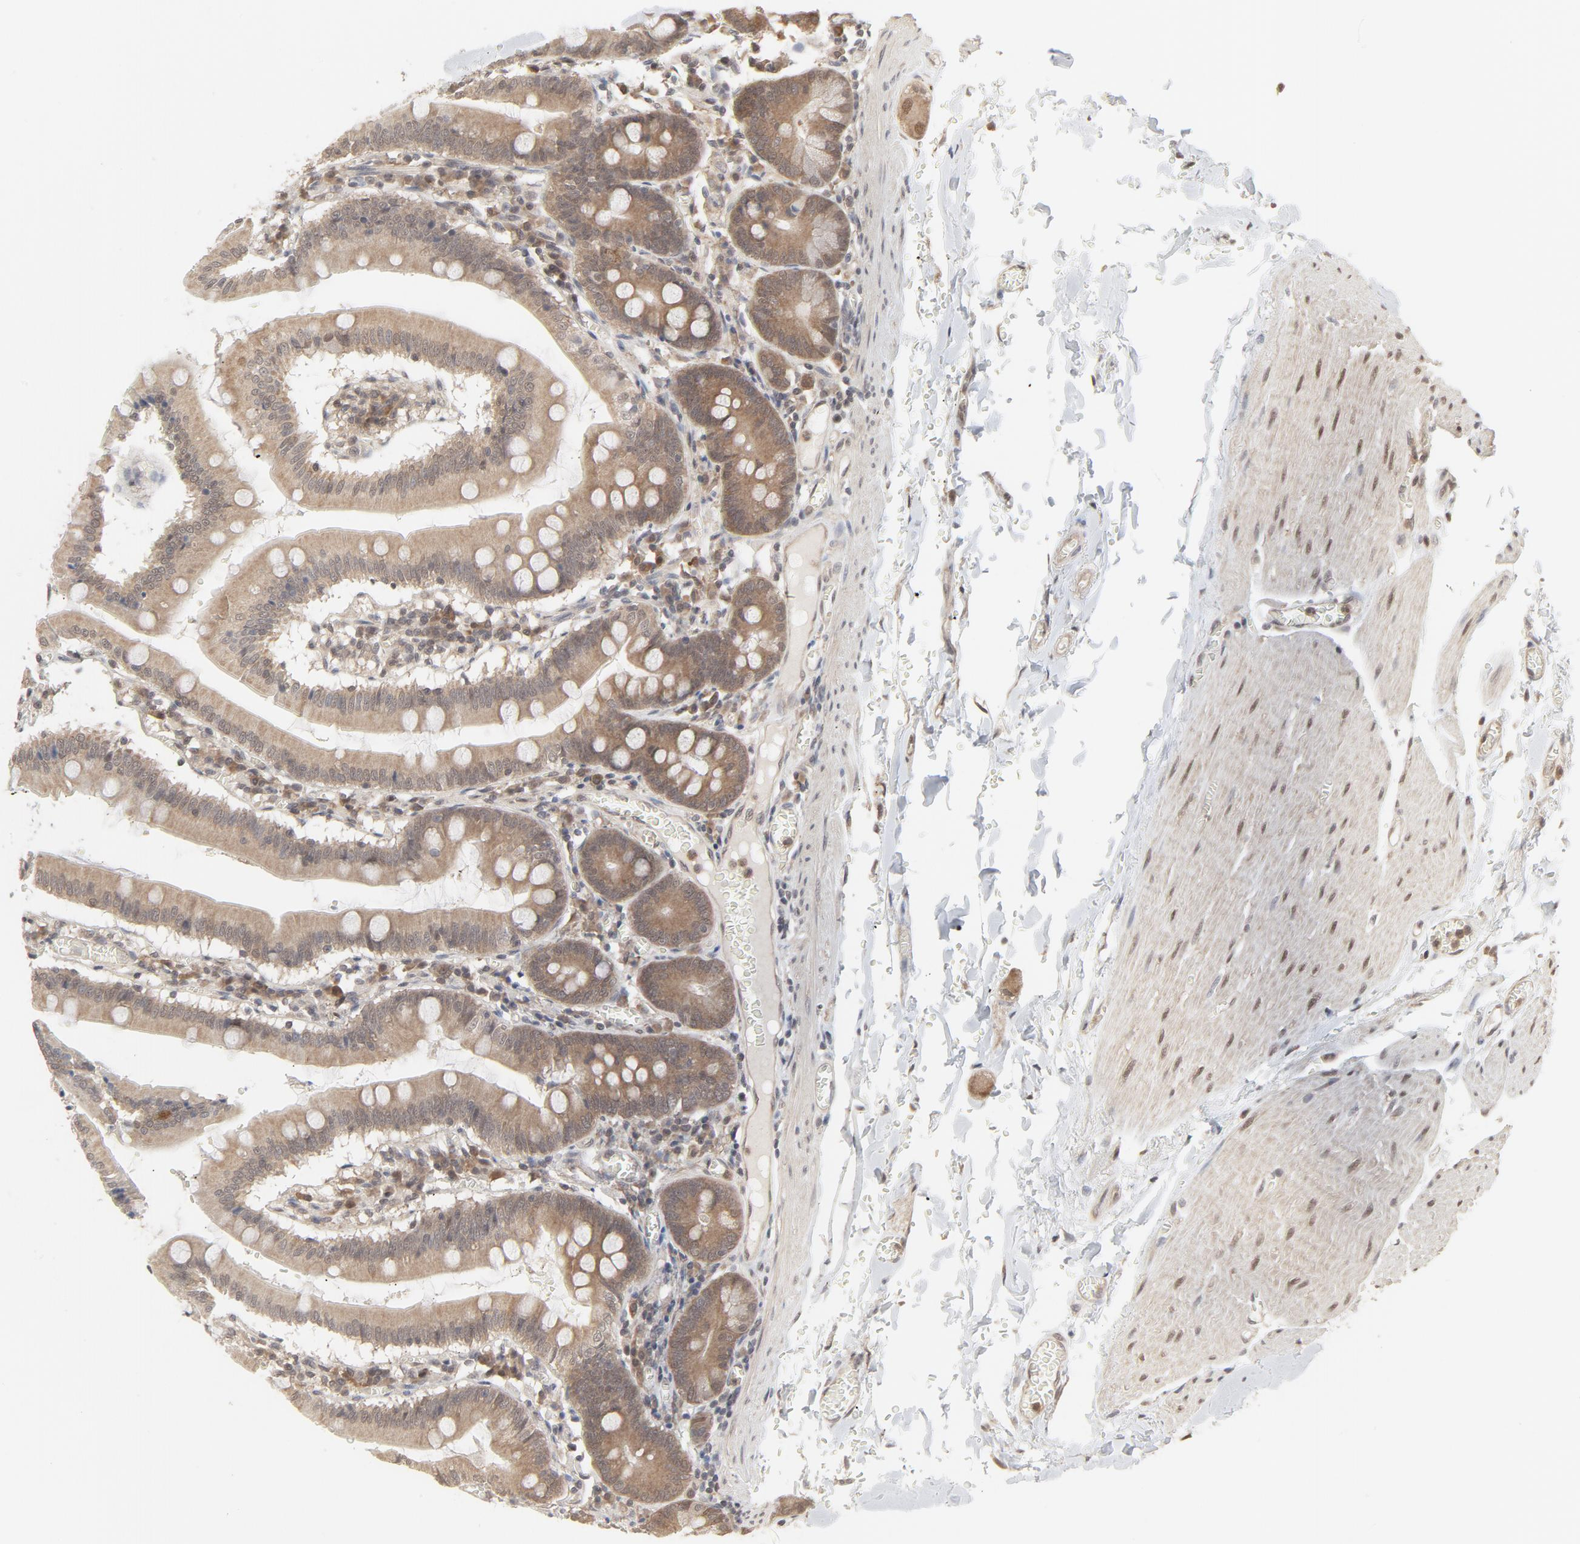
{"staining": {"intensity": "moderate", "quantity": ">75%", "location": "cytoplasmic/membranous,nuclear"}, "tissue": "small intestine", "cell_type": "Glandular cells", "image_type": "normal", "snomed": [{"axis": "morphology", "description": "Normal tissue, NOS"}, {"axis": "topography", "description": "Small intestine"}], "caption": "A brown stain highlights moderate cytoplasmic/membranous,nuclear positivity of a protein in glandular cells of normal small intestine. The protein of interest is shown in brown color, while the nuclei are stained blue.", "gene": "NEDD8", "patient": {"sex": "male", "age": 71}}